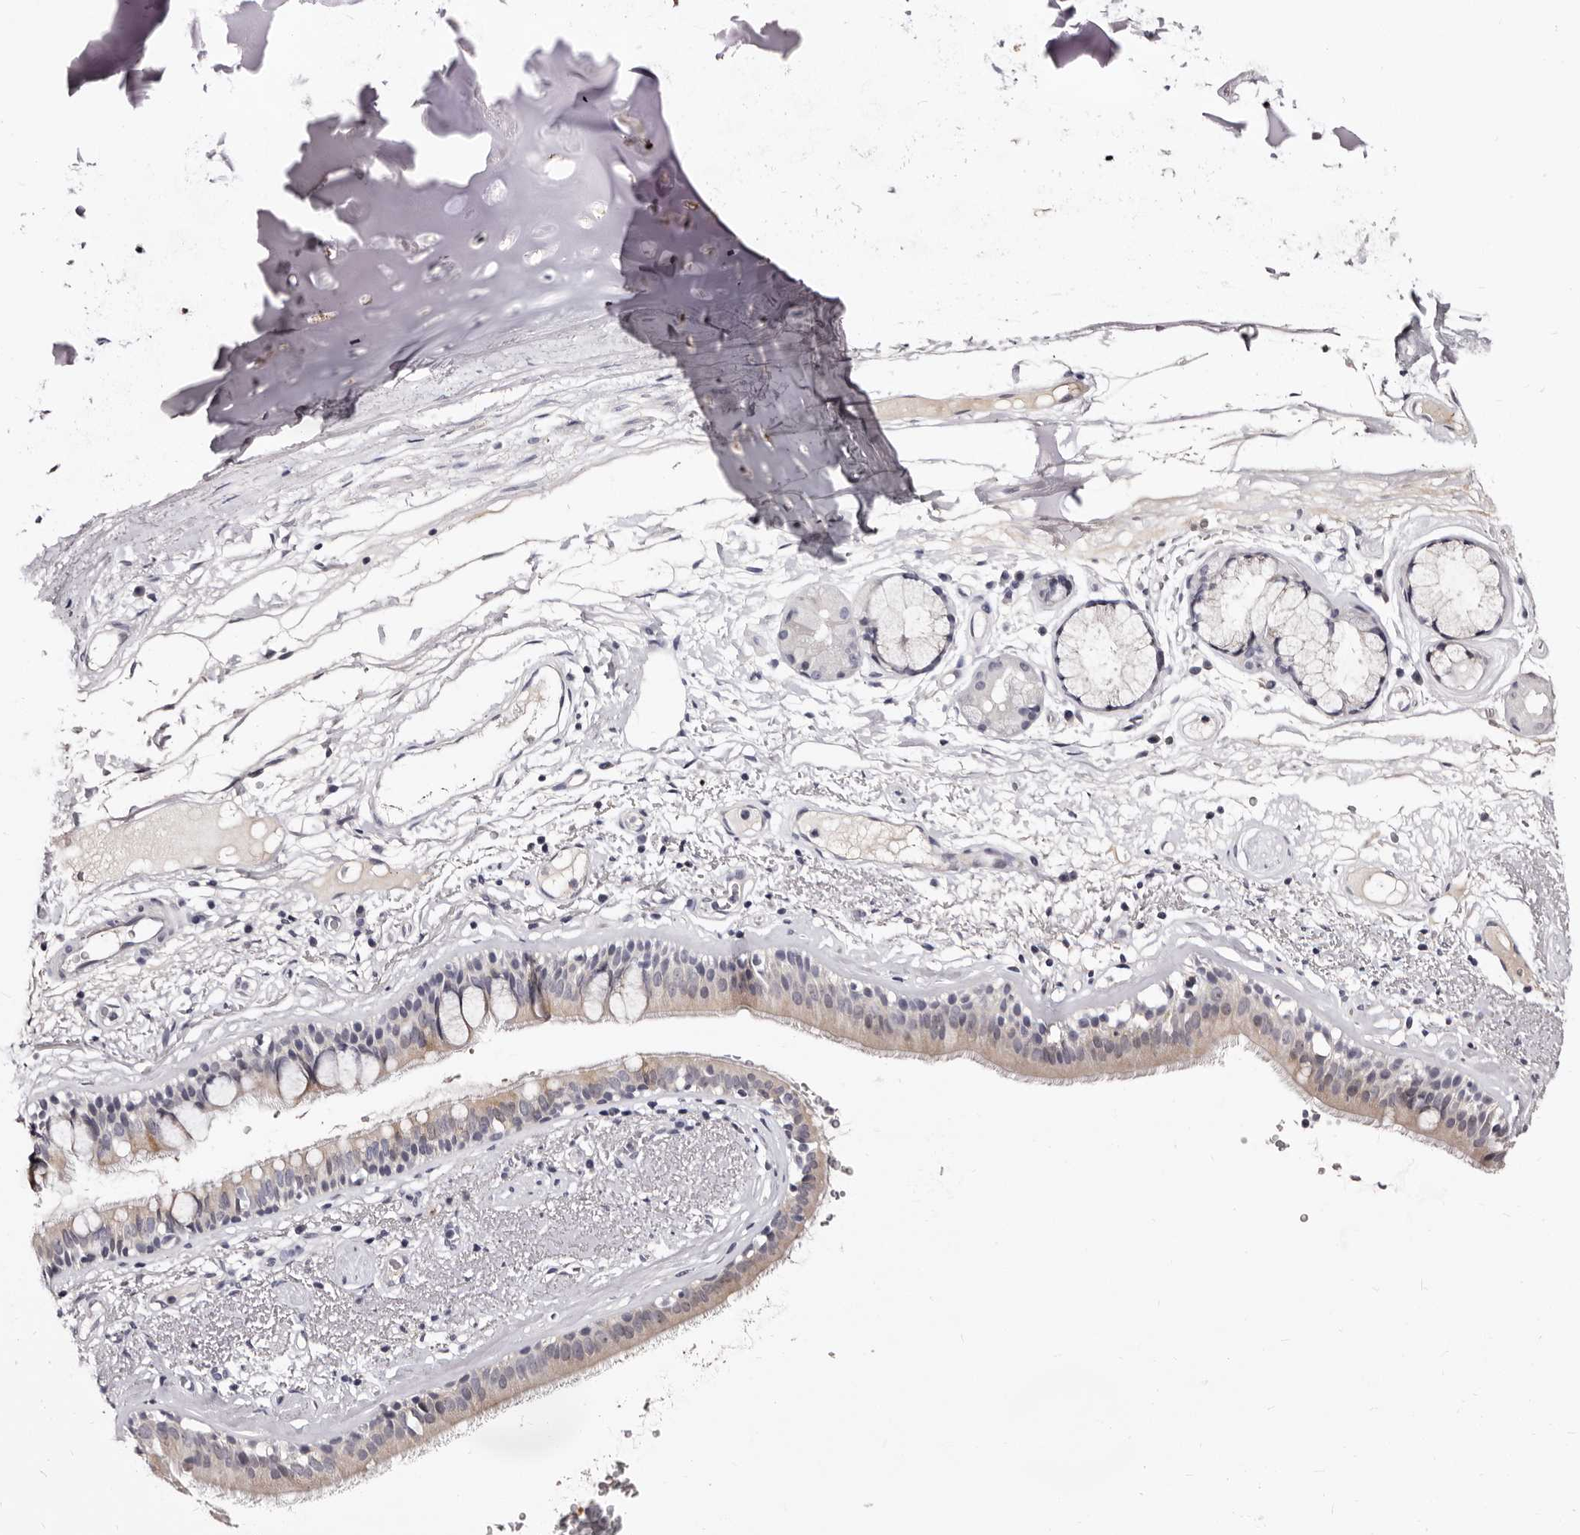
{"staining": {"intensity": "negative", "quantity": "none", "location": "none"}, "tissue": "adipose tissue", "cell_type": "Adipocytes", "image_type": "normal", "snomed": [{"axis": "morphology", "description": "Normal tissue, NOS"}, {"axis": "topography", "description": "Cartilage tissue"}], "caption": "IHC of normal human adipose tissue demonstrates no positivity in adipocytes. (DAB immunohistochemistry, high magnification).", "gene": "BPGM", "patient": {"sex": "female", "age": 63}}